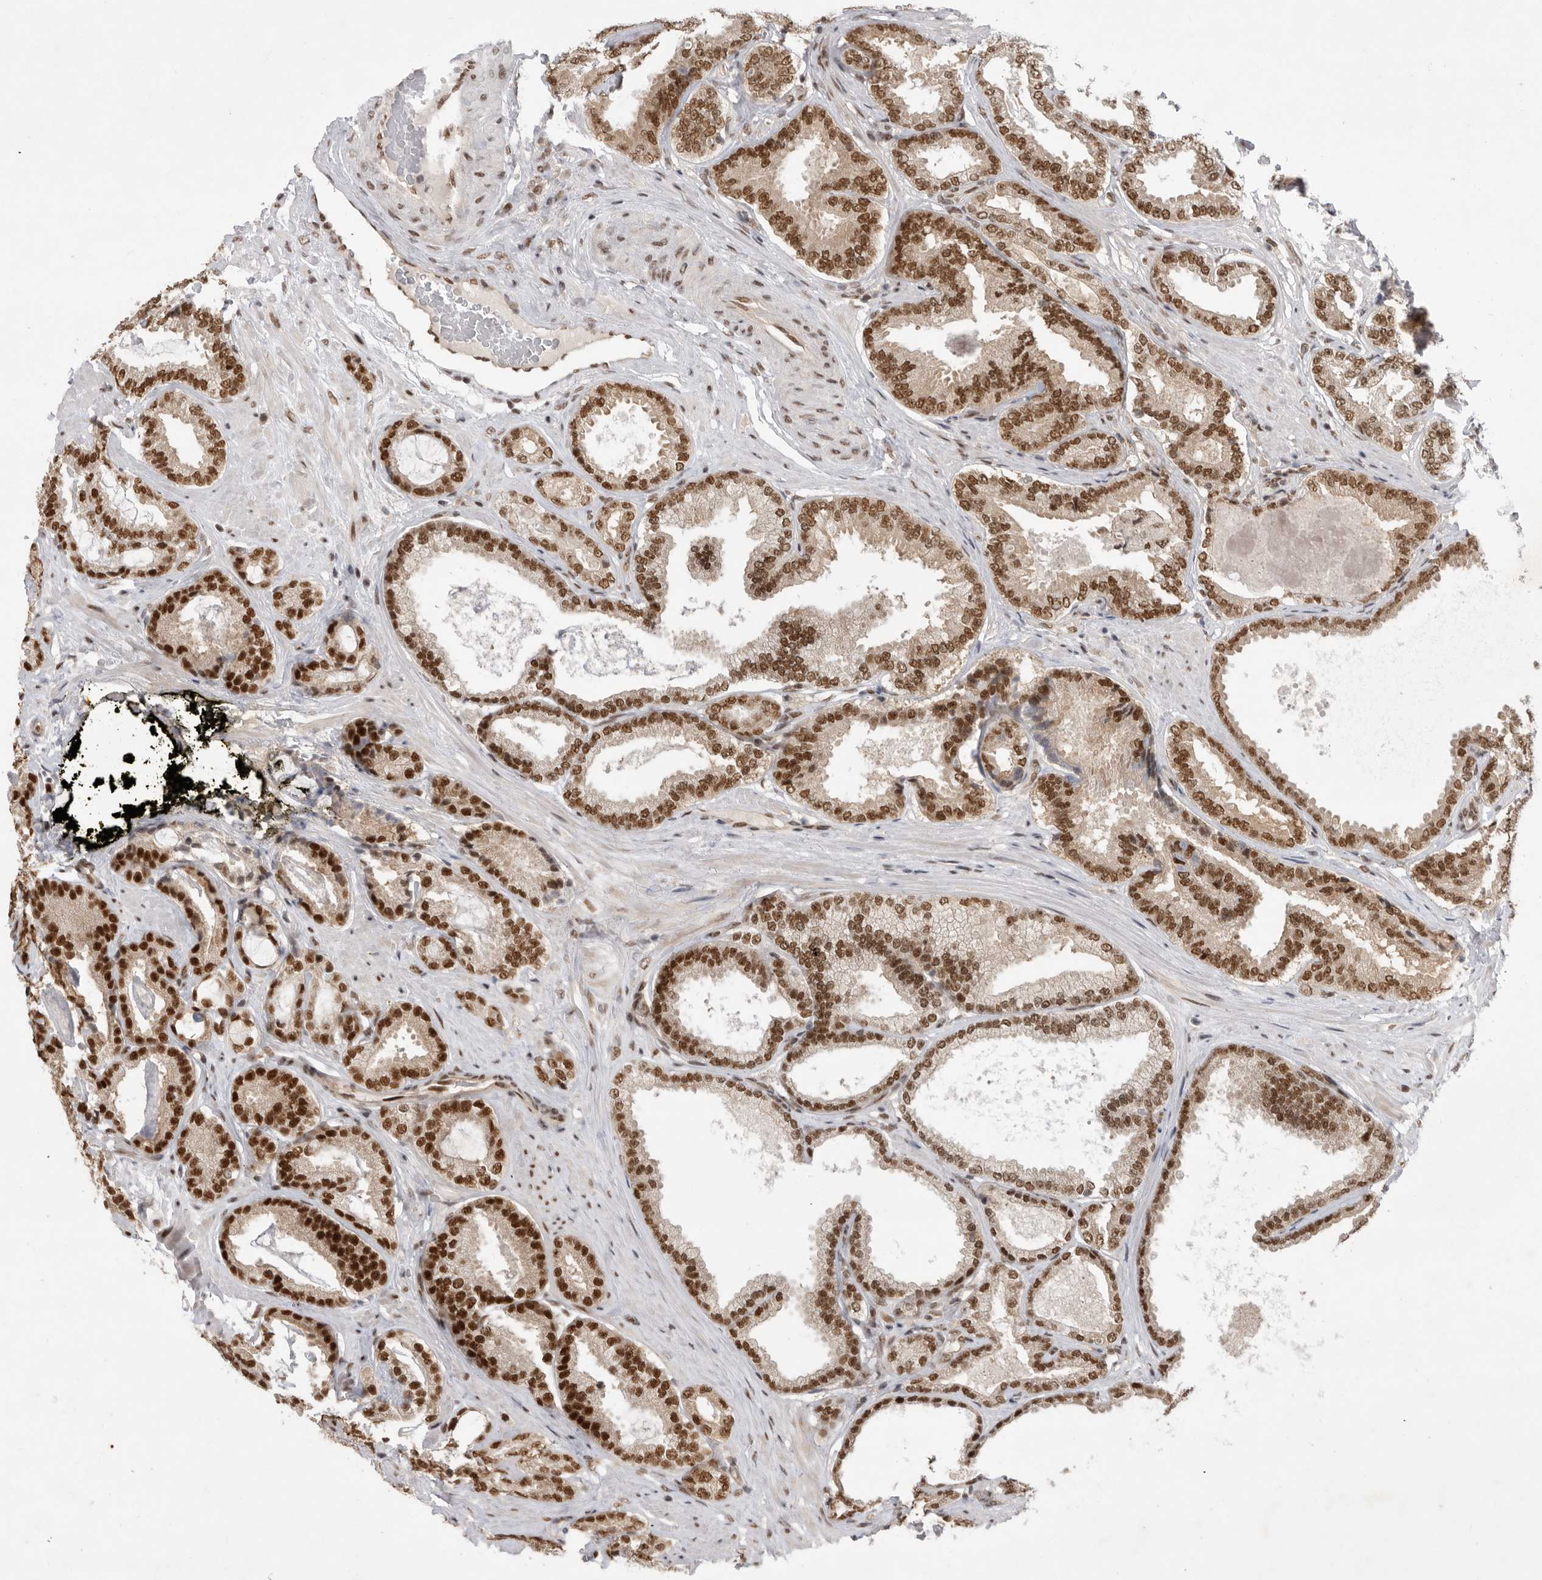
{"staining": {"intensity": "strong", "quantity": ">75%", "location": "nuclear"}, "tissue": "prostate cancer", "cell_type": "Tumor cells", "image_type": "cancer", "snomed": [{"axis": "morphology", "description": "Adenocarcinoma, Low grade"}, {"axis": "topography", "description": "Prostate"}], "caption": "A brown stain labels strong nuclear positivity of a protein in low-grade adenocarcinoma (prostate) tumor cells. (DAB IHC with brightfield microscopy, high magnification).", "gene": "ZNF830", "patient": {"sex": "male", "age": 71}}